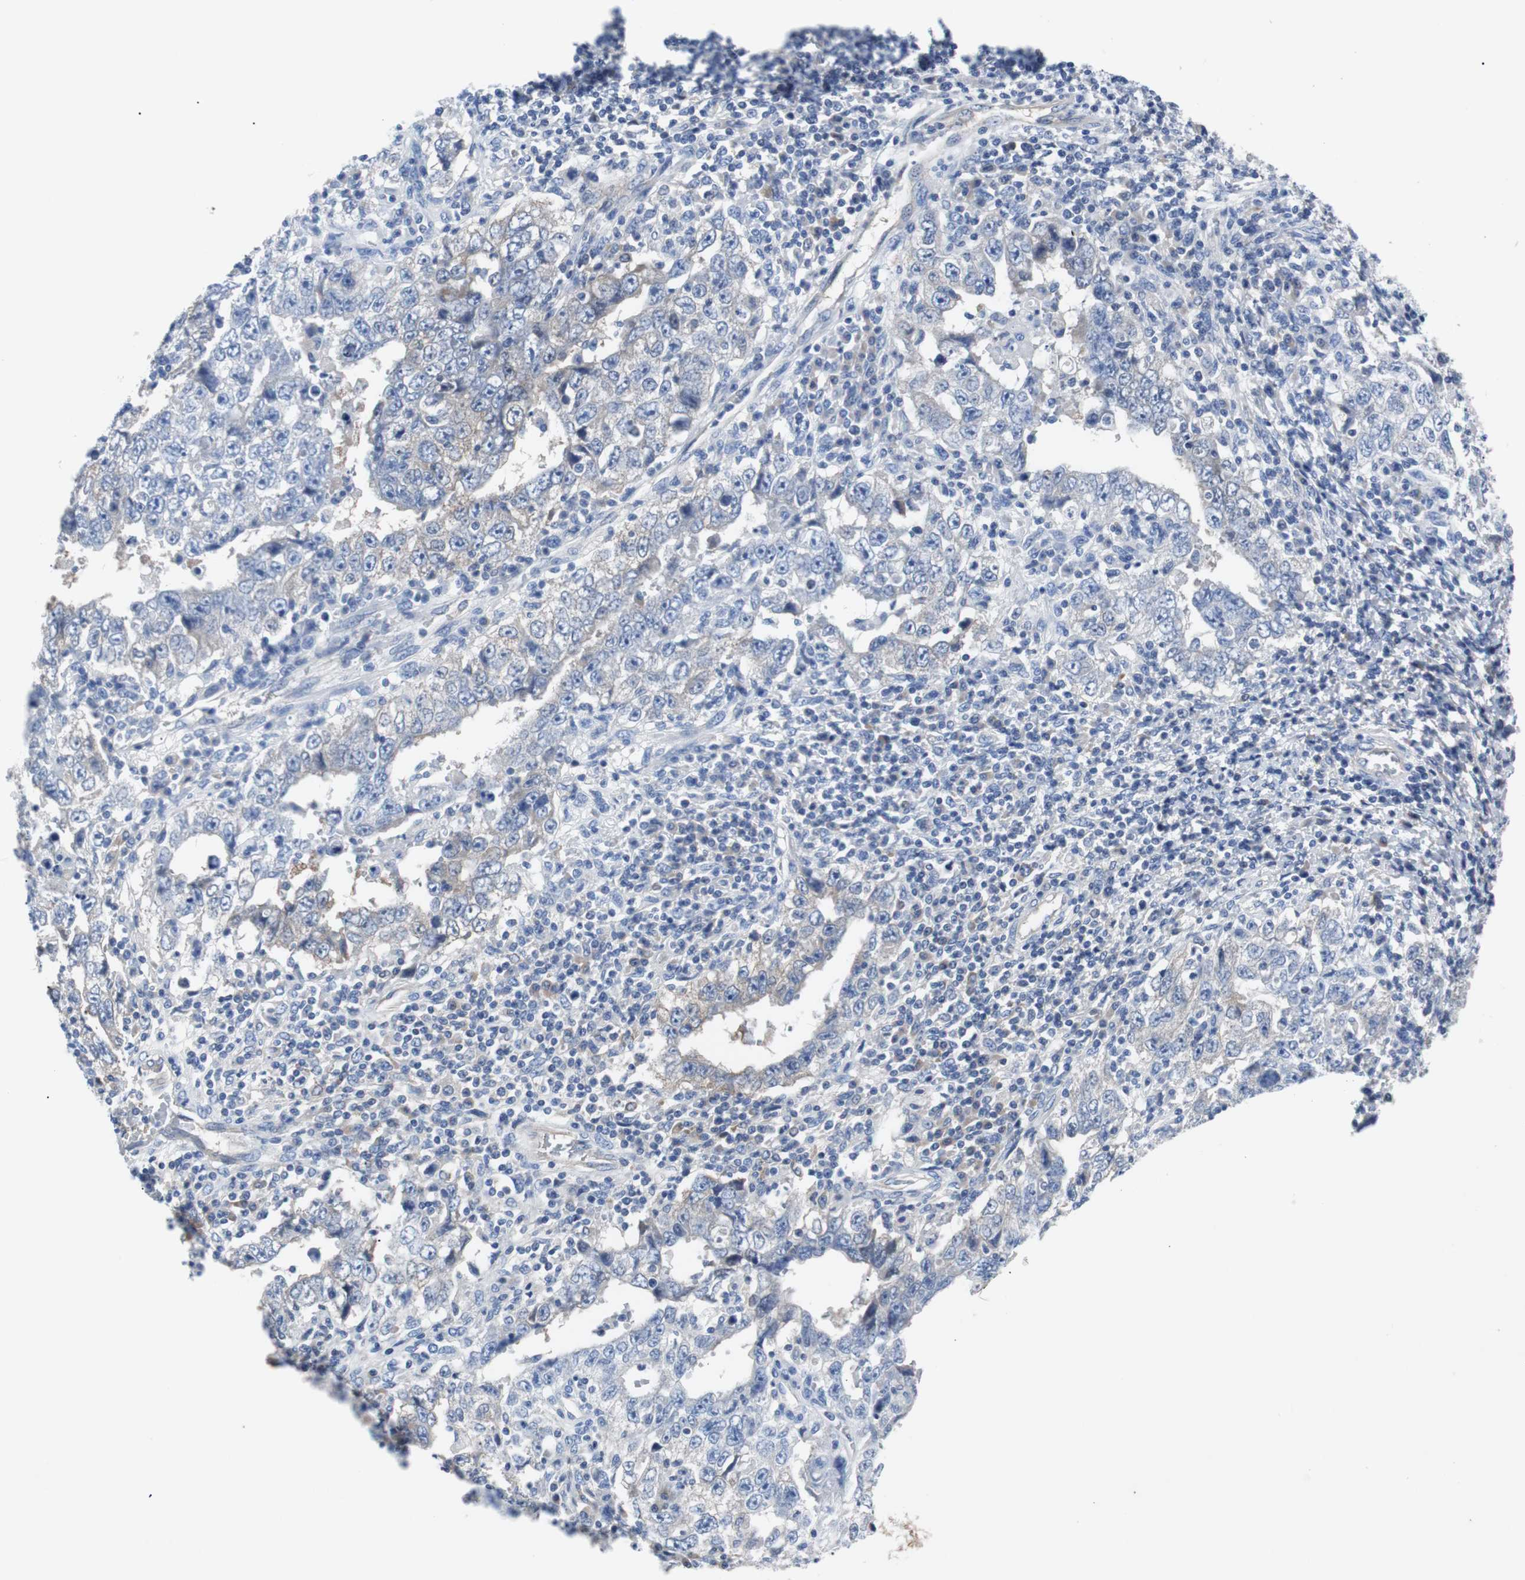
{"staining": {"intensity": "weak", "quantity": "25%-75%", "location": "cytoplasmic/membranous"}, "tissue": "testis cancer", "cell_type": "Tumor cells", "image_type": "cancer", "snomed": [{"axis": "morphology", "description": "Carcinoma, Embryonal, NOS"}, {"axis": "topography", "description": "Testis"}], "caption": "This histopathology image displays immunohistochemistry (IHC) staining of testis cancer (embryonal carcinoma), with low weak cytoplasmic/membranous staining in about 25%-75% of tumor cells.", "gene": "EEF2K", "patient": {"sex": "male", "age": 26}}